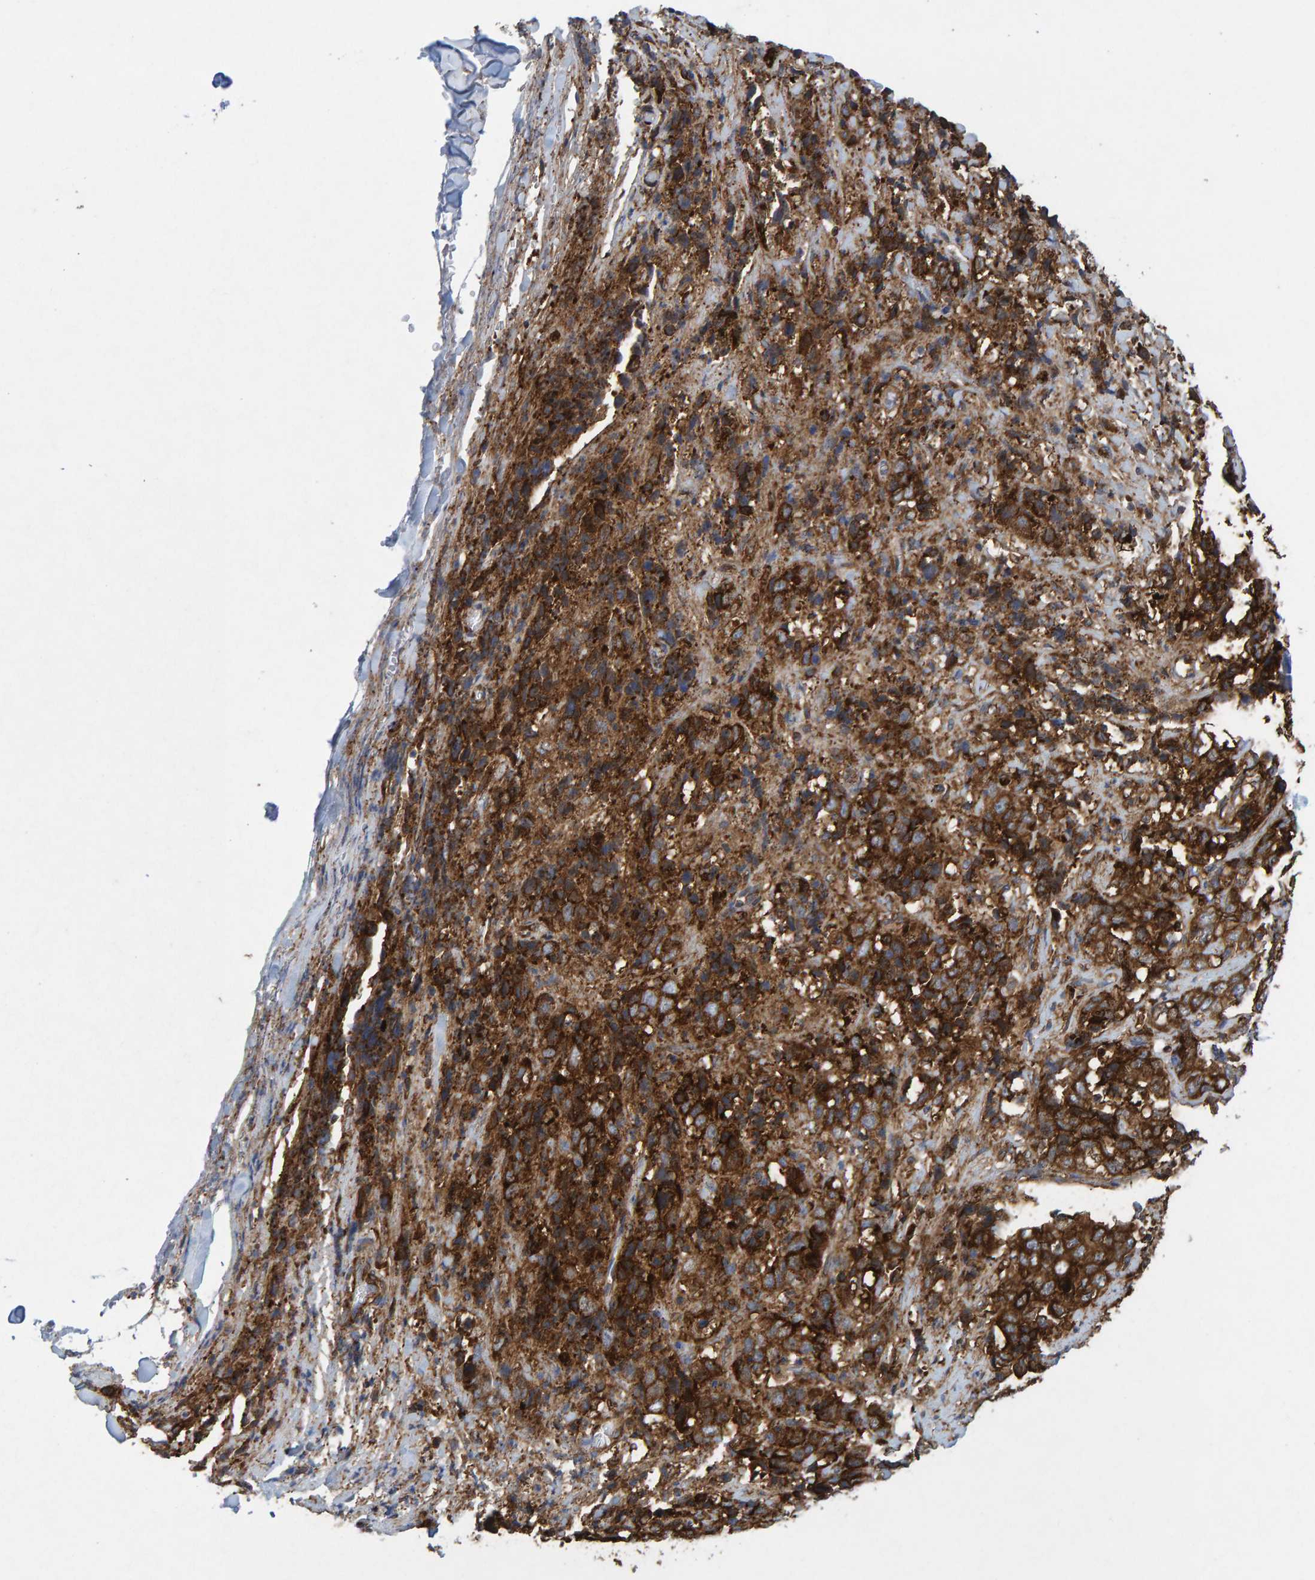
{"staining": {"intensity": "strong", "quantity": ">75%", "location": "cytoplasmic/membranous"}, "tissue": "stomach cancer", "cell_type": "Tumor cells", "image_type": "cancer", "snomed": [{"axis": "morphology", "description": "Adenocarcinoma, NOS"}, {"axis": "topography", "description": "Stomach"}], "caption": "Strong cytoplasmic/membranous staining is identified in approximately >75% of tumor cells in stomach adenocarcinoma.", "gene": "MVP", "patient": {"sex": "male", "age": 48}}